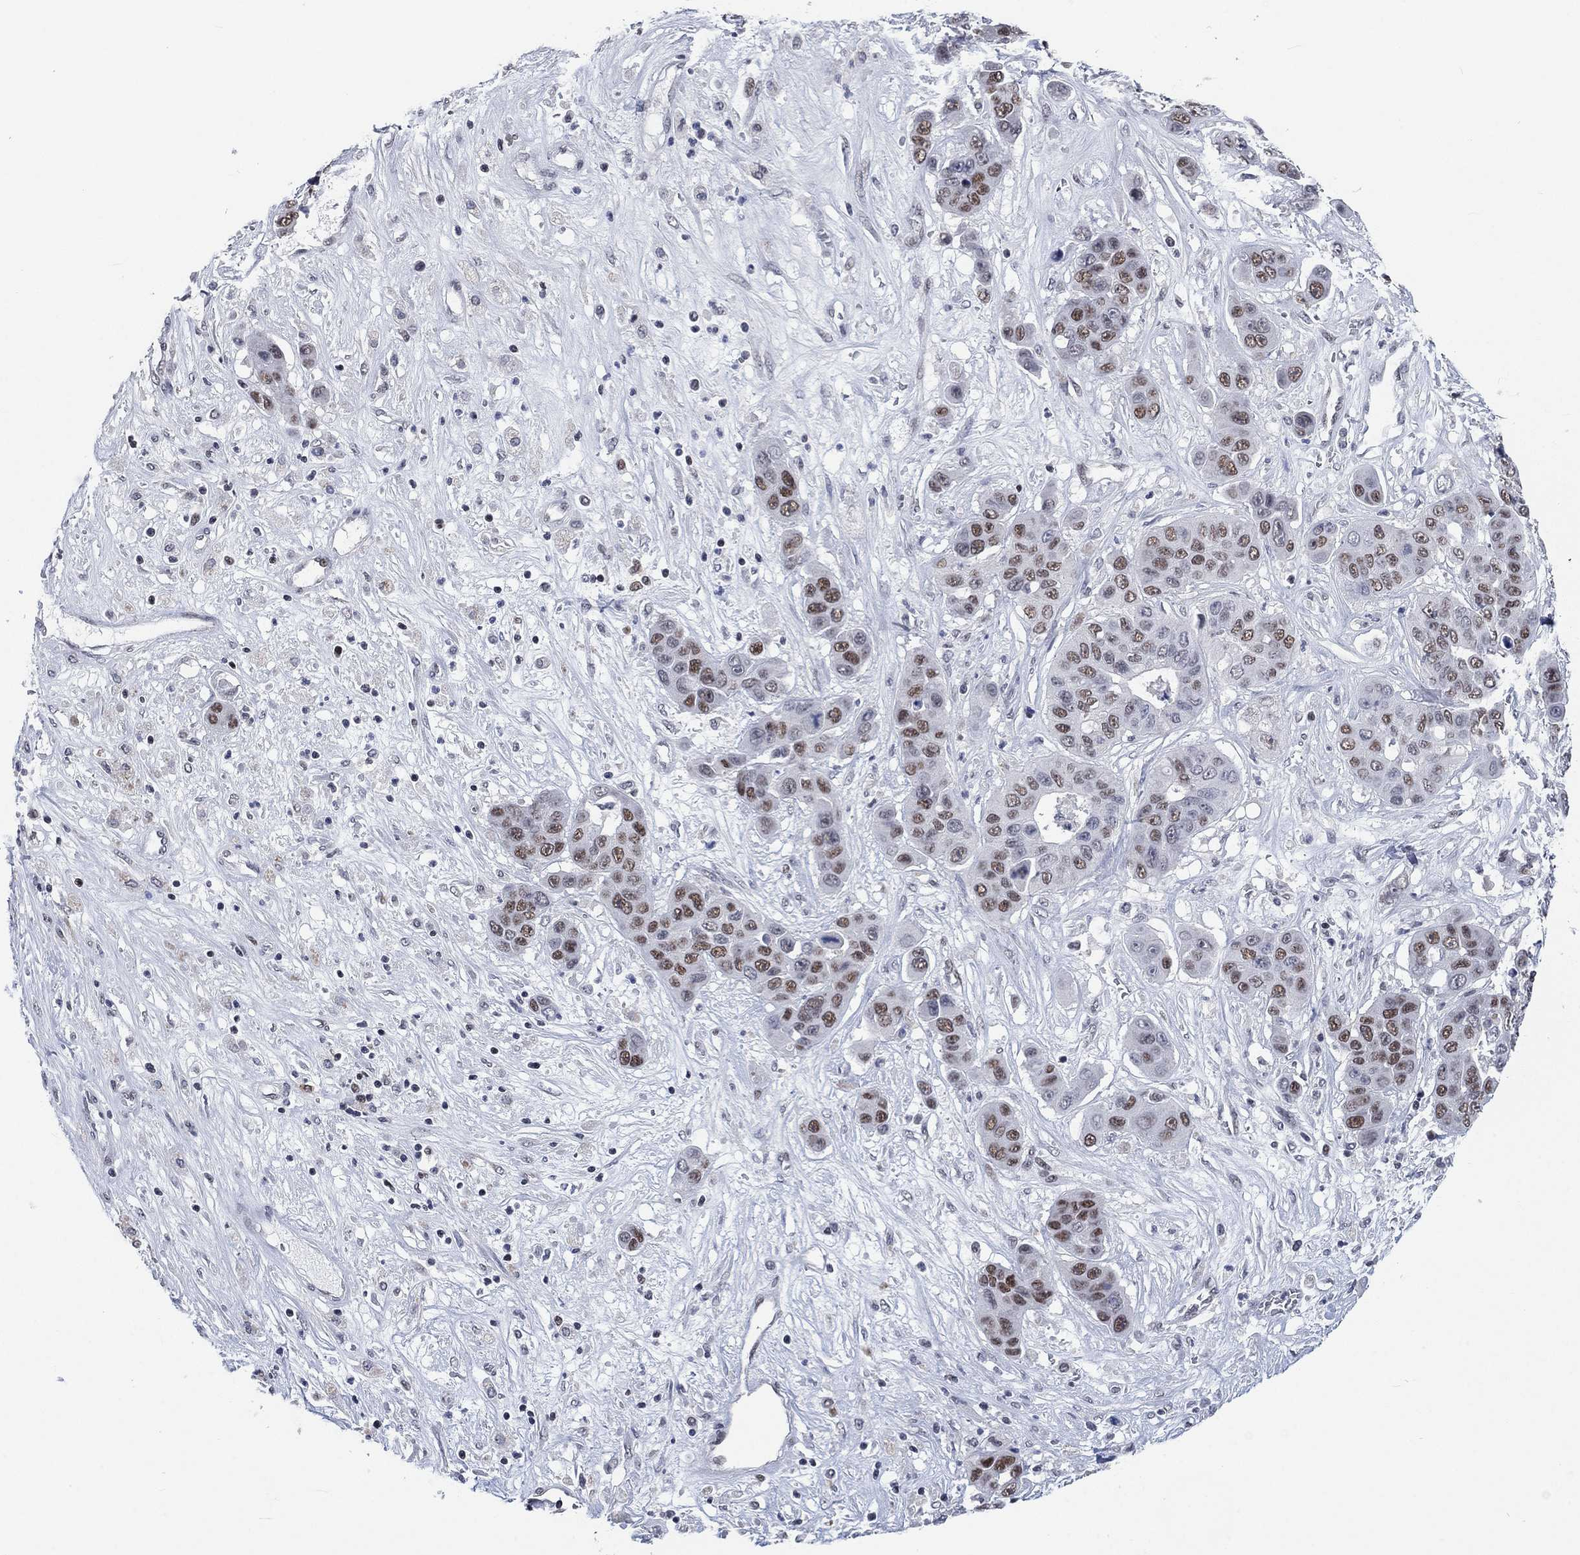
{"staining": {"intensity": "moderate", "quantity": "25%-75%", "location": "nuclear"}, "tissue": "liver cancer", "cell_type": "Tumor cells", "image_type": "cancer", "snomed": [{"axis": "morphology", "description": "Cholangiocarcinoma"}, {"axis": "topography", "description": "Liver"}], "caption": "Cholangiocarcinoma (liver) was stained to show a protein in brown. There is medium levels of moderate nuclear positivity in approximately 25%-75% of tumor cells.", "gene": "HCFC1", "patient": {"sex": "female", "age": 52}}